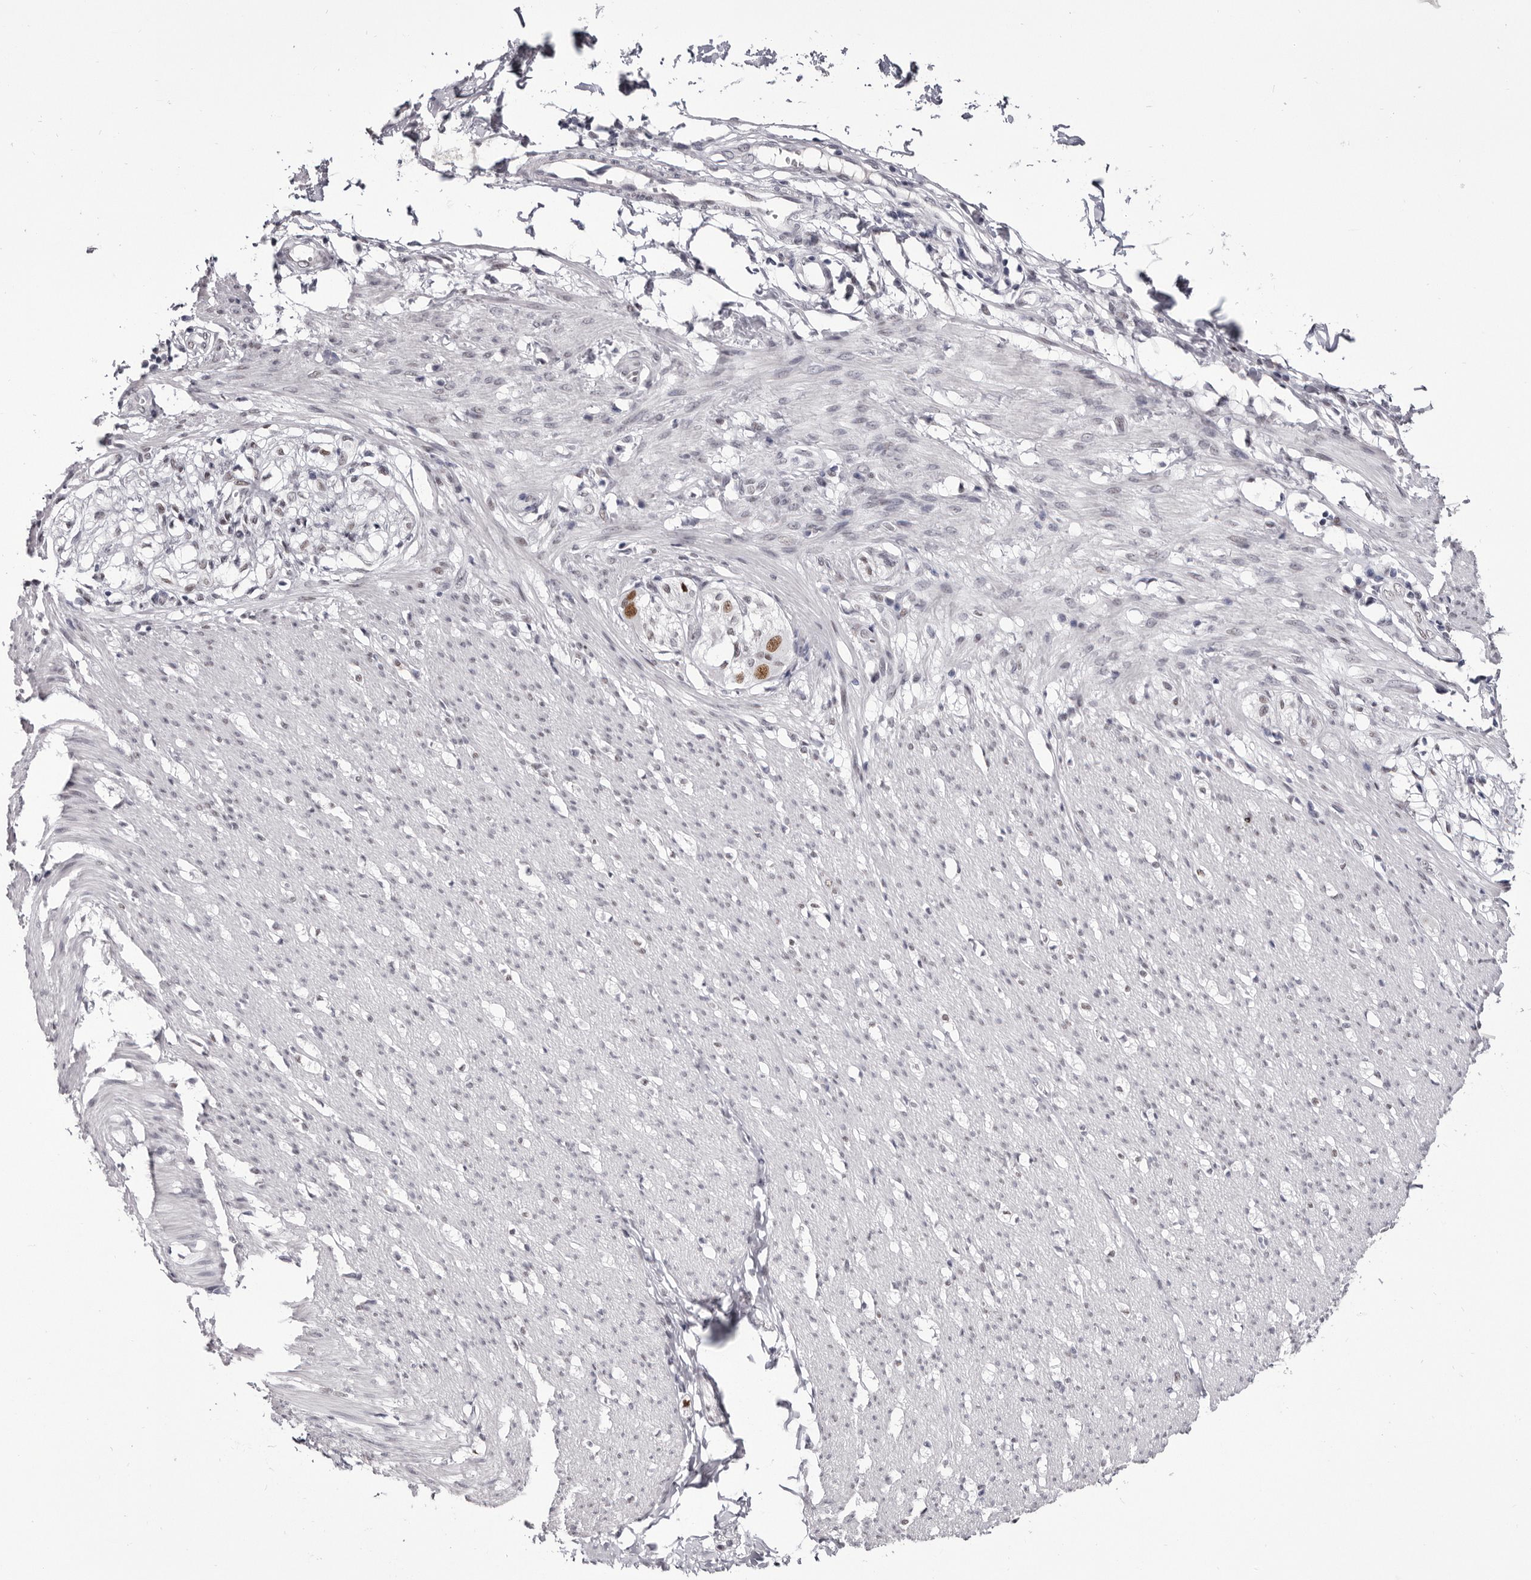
{"staining": {"intensity": "weak", "quantity": "<25%", "location": "nuclear"}, "tissue": "smooth muscle", "cell_type": "Smooth muscle cells", "image_type": "normal", "snomed": [{"axis": "morphology", "description": "Normal tissue, NOS"}, {"axis": "morphology", "description": "Adenocarcinoma, NOS"}, {"axis": "topography", "description": "Smooth muscle"}, {"axis": "topography", "description": "Colon"}], "caption": "IHC histopathology image of benign smooth muscle: human smooth muscle stained with DAB reveals no significant protein expression in smooth muscle cells.", "gene": "ZNF326", "patient": {"sex": "male", "age": 14}}